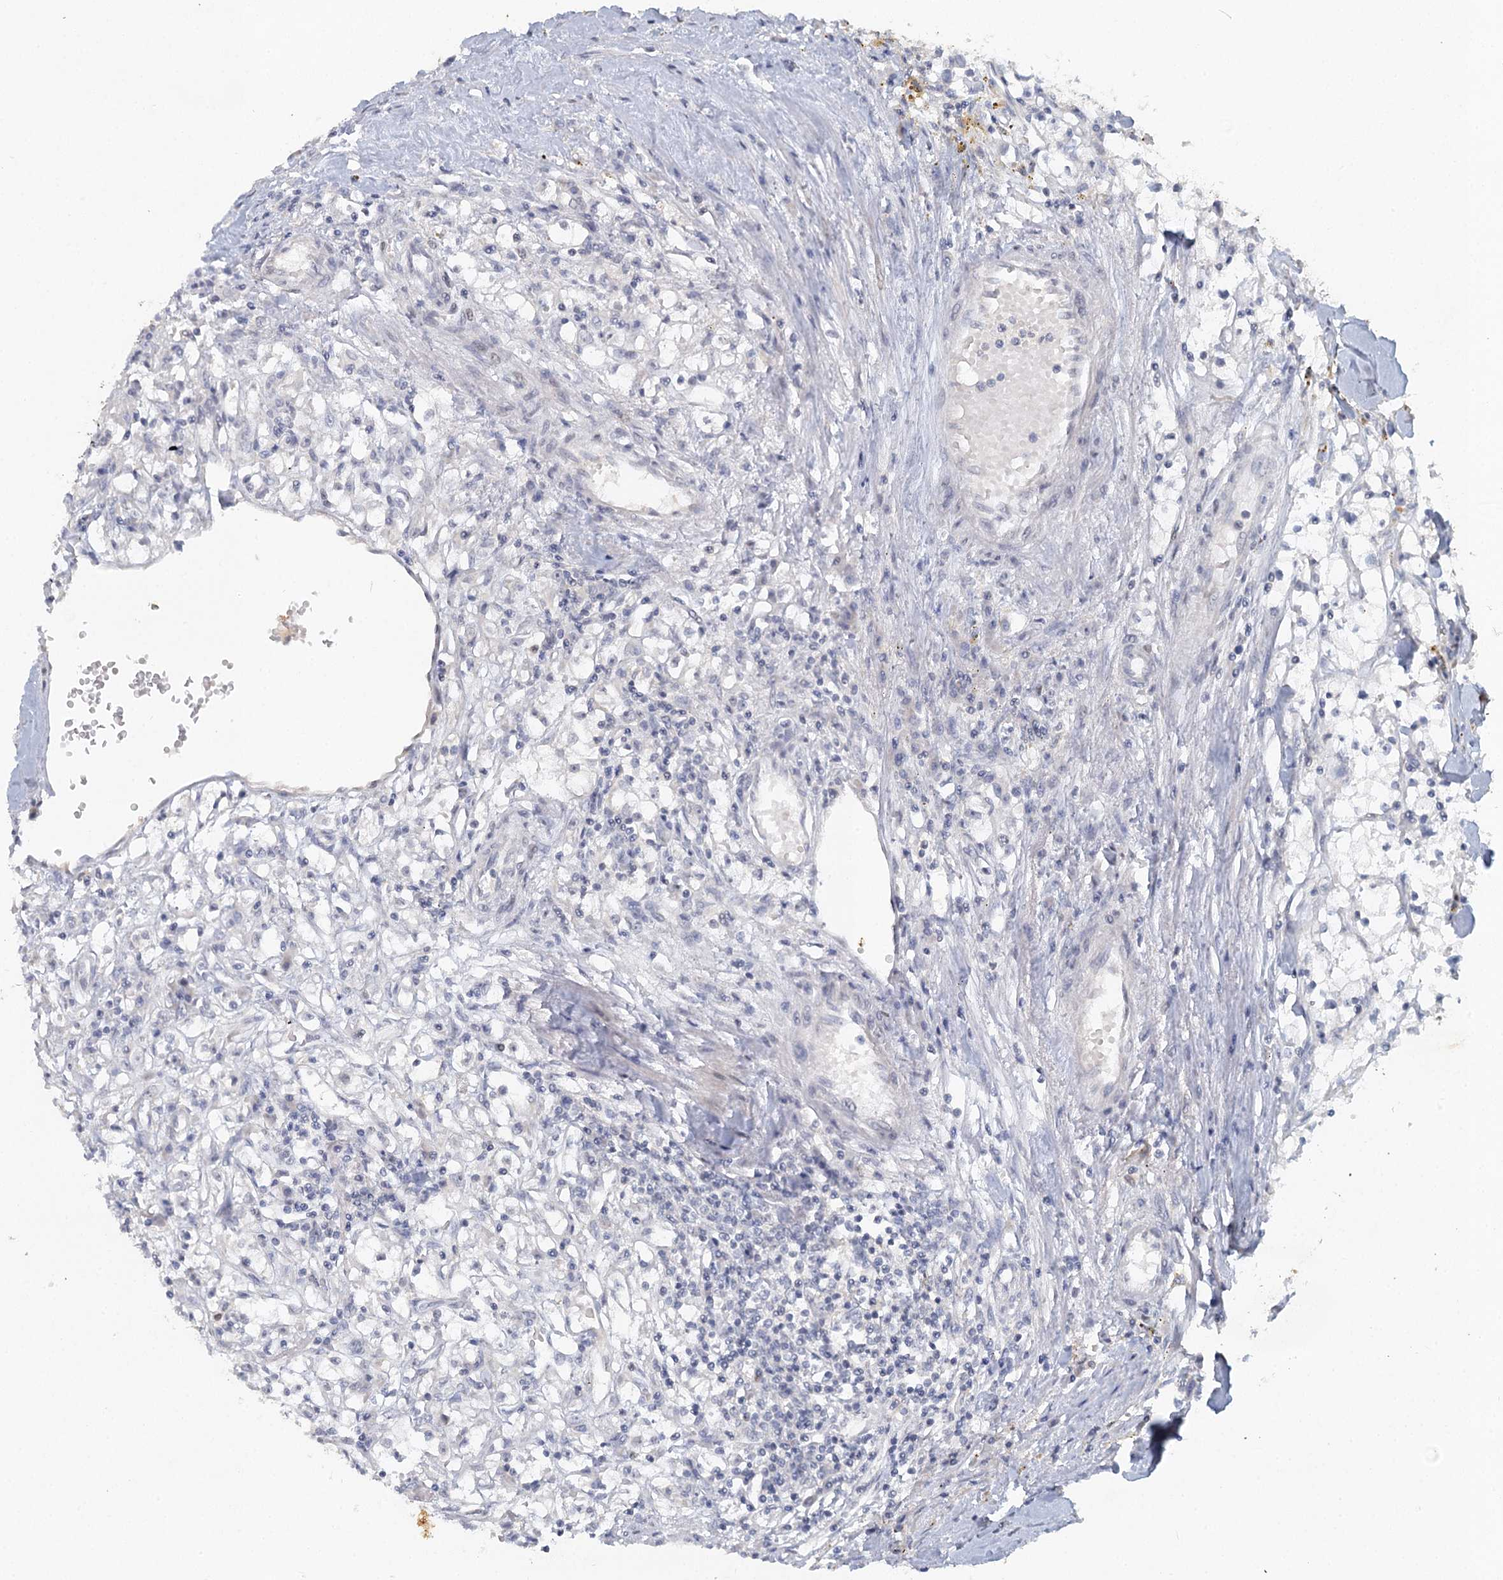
{"staining": {"intensity": "negative", "quantity": "none", "location": "none"}, "tissue": "renal cancer", "cell_type": "Tumor cells", "image_type": "cancer", "snomed": [{"axis": "morphology", "description": "Adenocarcinoma, NOS"}, {"axis": "topography", "description": "Kidney"}], "caption": "Immunohistochemical staining of human adenocarcinoma (renal) shows no significant positivity in tumor cells.", "gene": "MYO7B", "patient": {"sex": "male", "age": 56}}